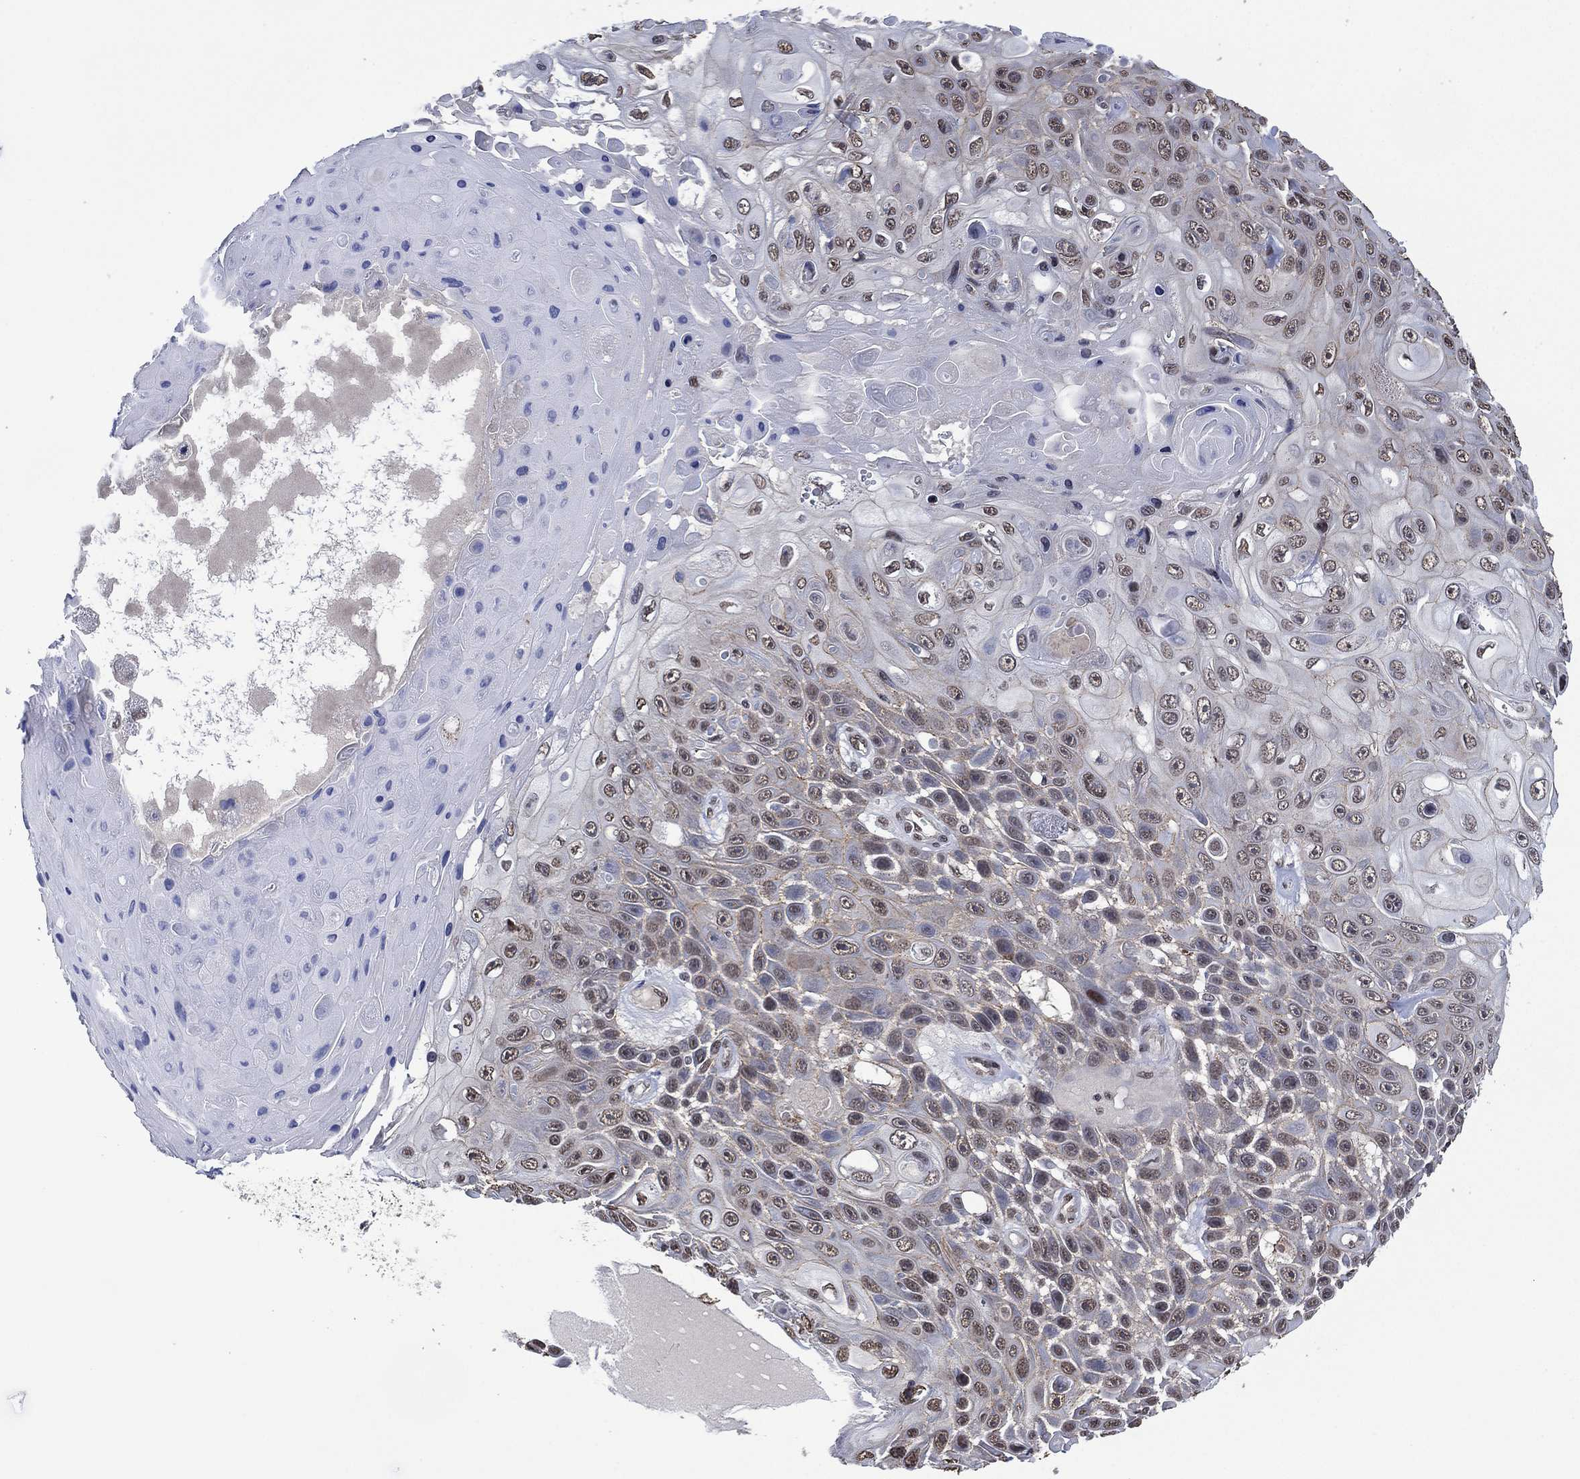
{"staining": {"intensity": "weak", "quantity": "25%-75%", "location": "nuclear"}, "tissue": "skin cancer", "cell_type": "Tumor cells", "image_type": "cancer", "snomed": [{"axis": "morphology", "description": "Squamous cell carcinoma, NOS"}, {"axis": "topography", "description": "Skin"}], "caption": "Immunohistochemistry (IHC) image of neoplastic tissue: human squamous cell carcinoma (skin) stained using immunohistochemistry demonstrates low levels of weak protein expression localized specifically in the nuclear of tumor cells, appearing as a nuclear brown color.", "gene": "EHMT1", "patient": {"sex": "male", "age": 82}}